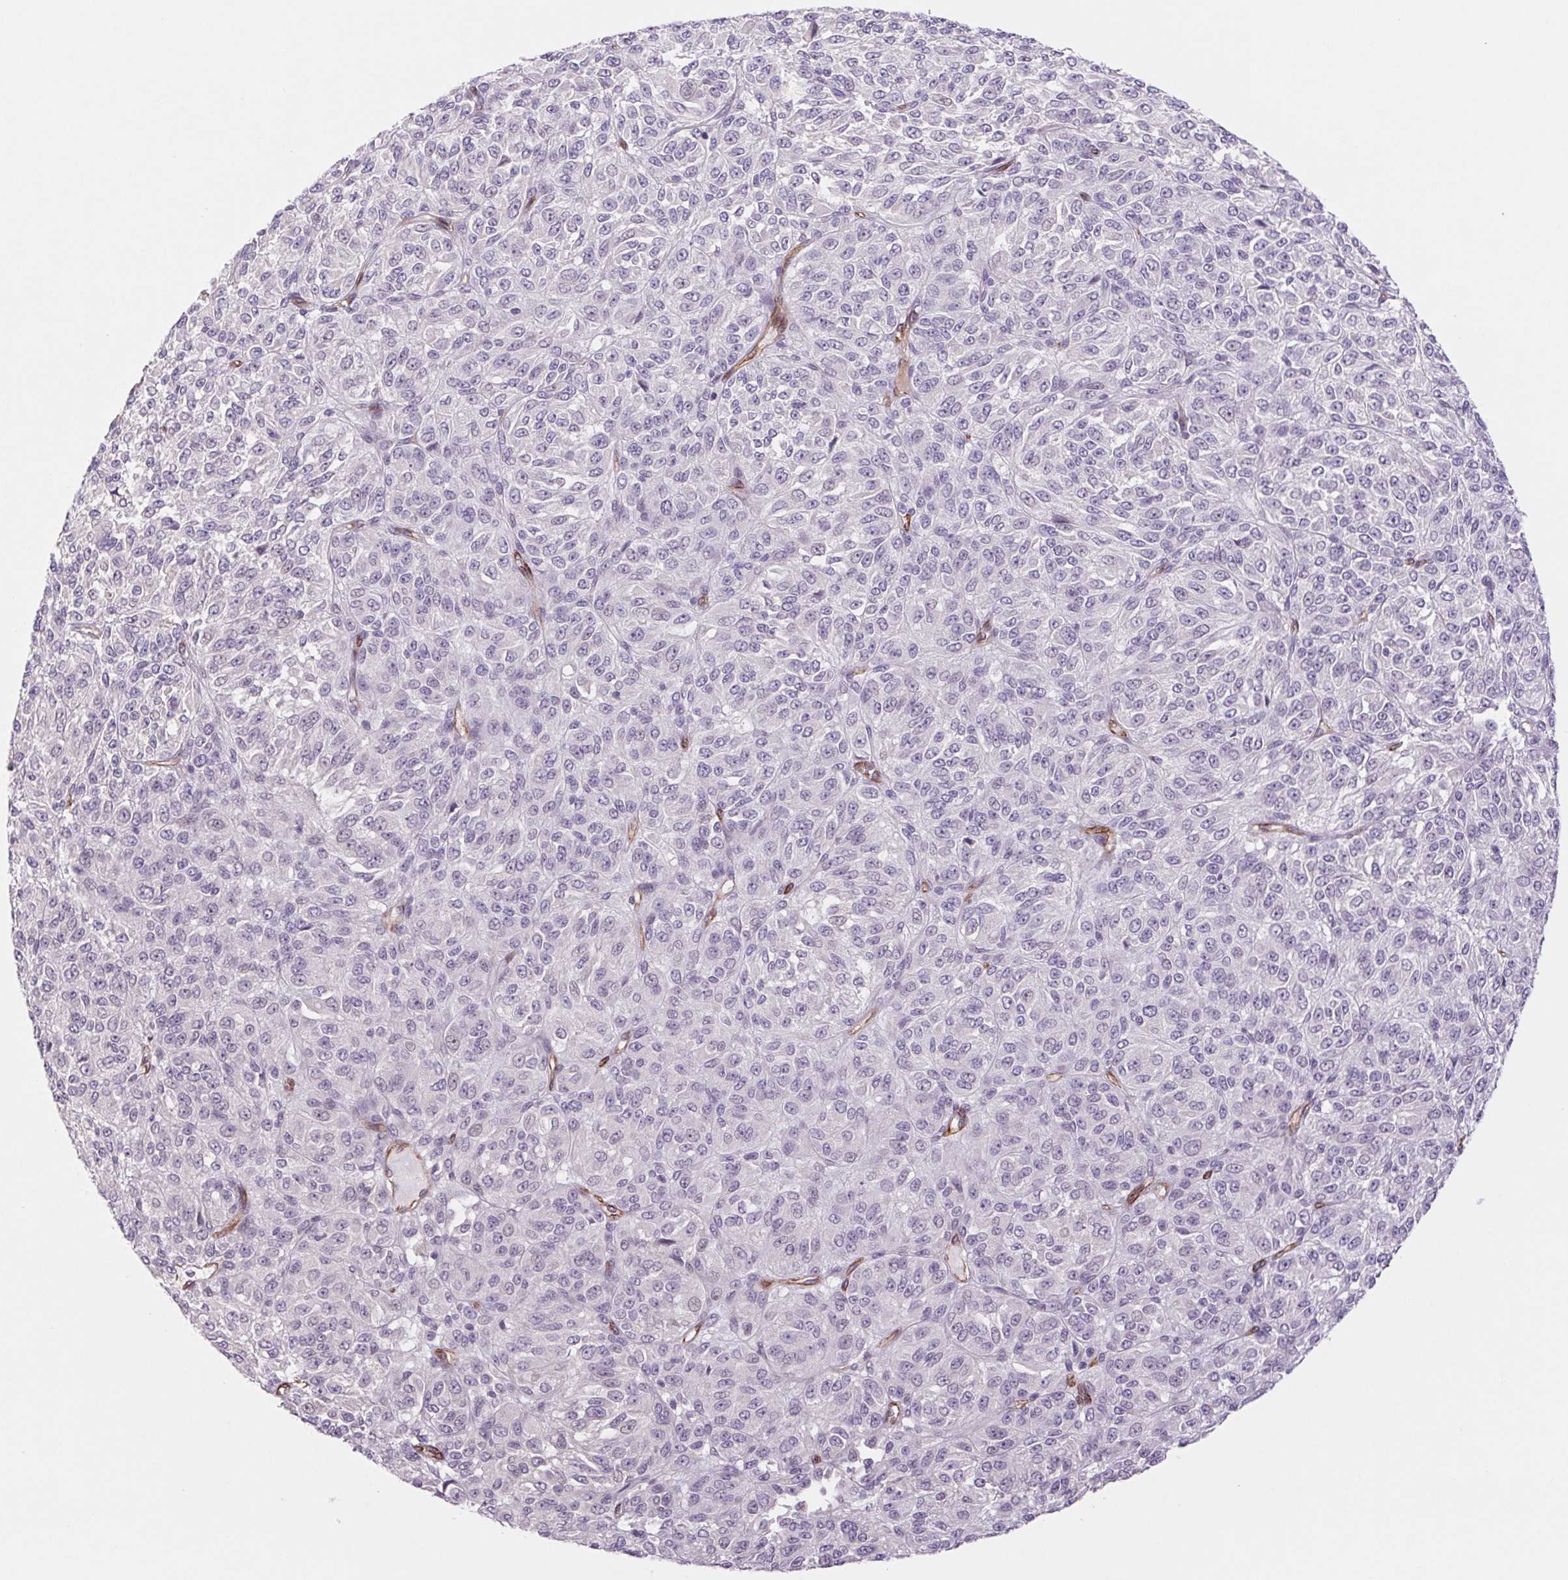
{"staining": {"intensity": "negative", "quantity": "none", "location": "none"}, "tissue": "melanoma", "cell_type": "Tumor cells", "image_type": "cancer", "snomed": [{"axis": "morphology", "description": "Malignant melanoma, Metastatic site"}, {"axis": "topography", "description": "Brain"}], "caption": "Melanoma stained for a protein using immunohistochemistry (IHC) shows no staining tumor cells.", "gene": "MS4A13", "patient": {"sex": "female", "age": 56}}